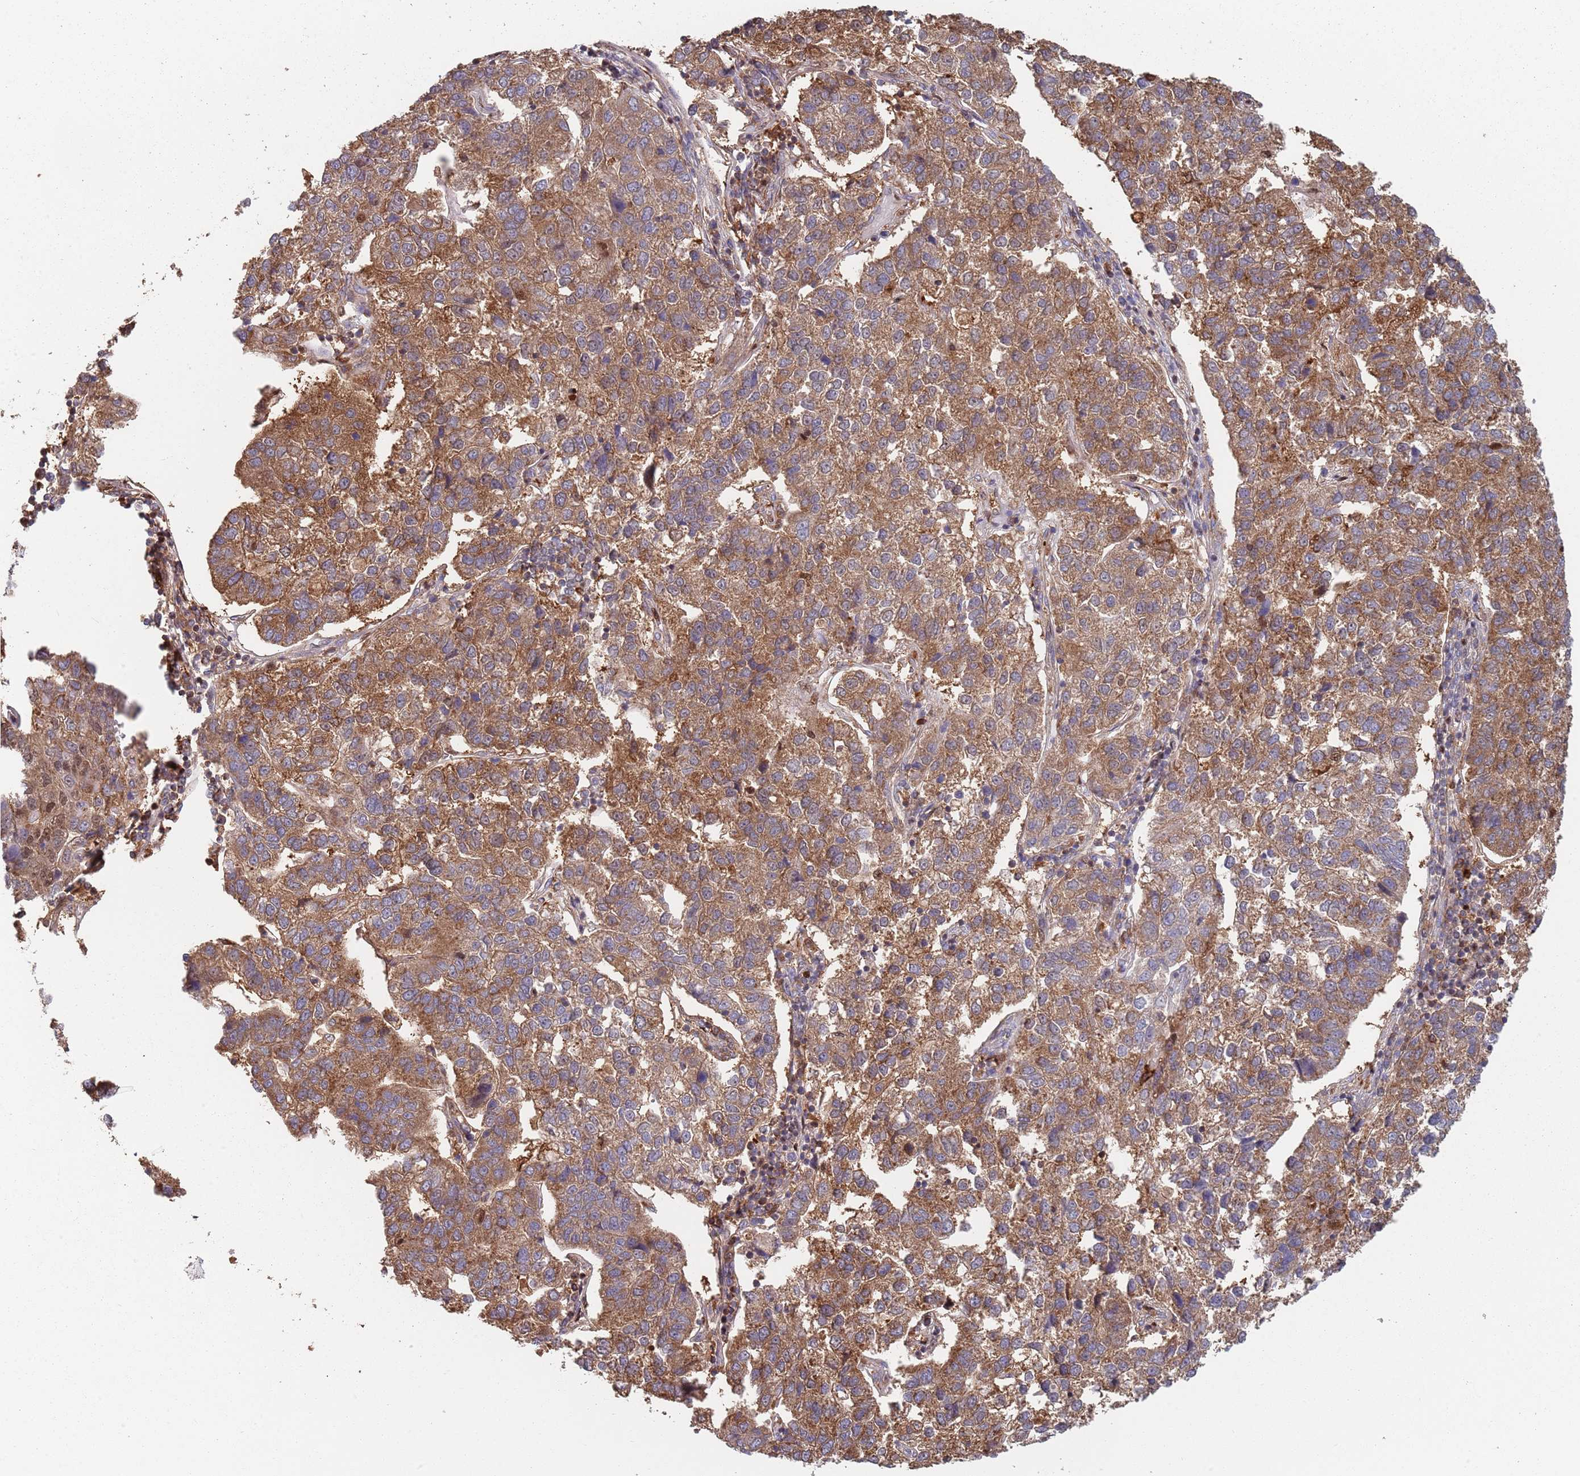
{"staining": {"intensity": "moderate", "quantity": ">75%", "location": "cytoplasmic/membranous"}, "tissue": "pancreatic cancer", "cell_type": "Tumor cells", "image_type": "cancer", "snomed": [{"axis": "morphology", "description": "Adenocarcinoma, NOS"}, {"axis": "topography", "description": "Pancreas"}], "caption": "The immunohistochemical stain highlights moderate cytoplasmic/membranous positivity in tumor cells of adenocarcinoma (pancreatic) tissue.", "gene": "GDI2", "patient": {"sex": "female", "age": 61}}